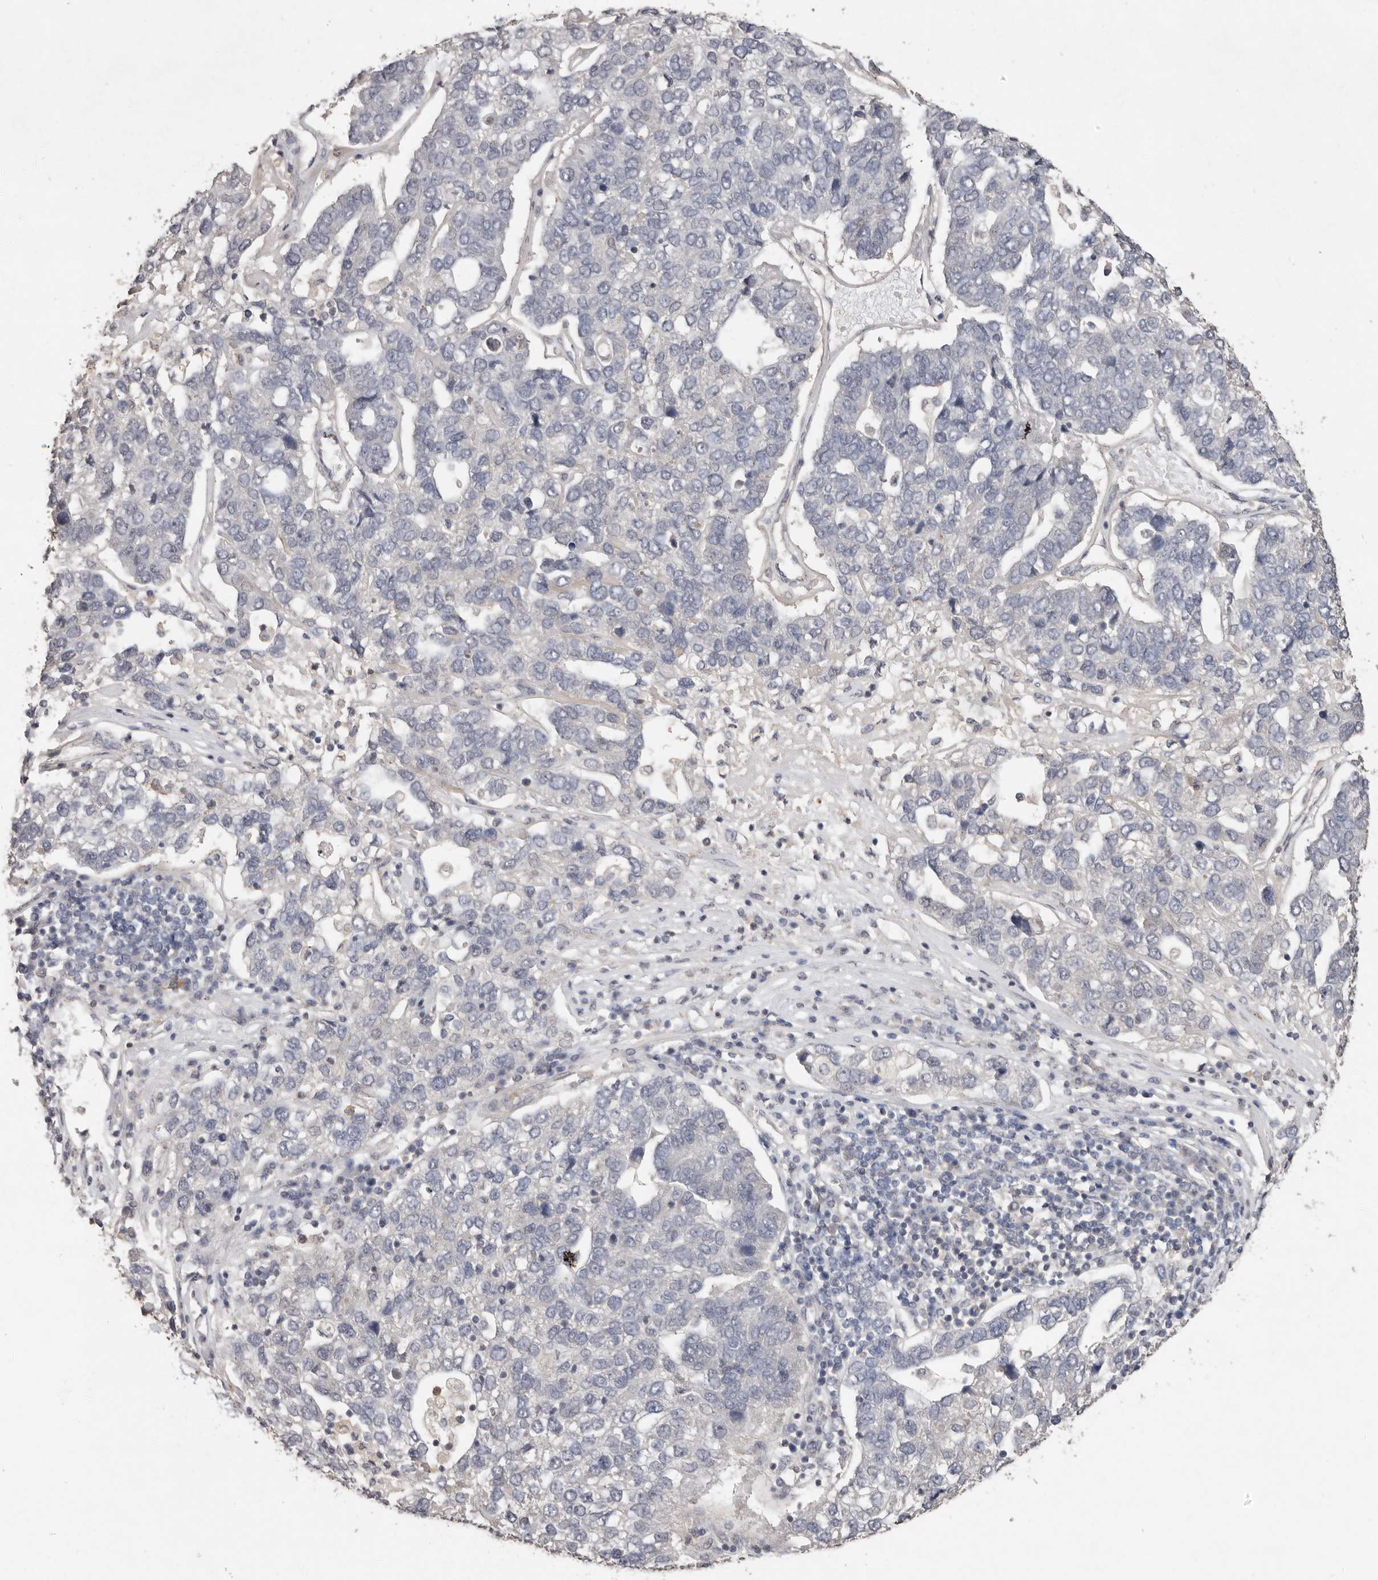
{"staining": {"intensity": "negative", "quantity": "none", "location": "none"}, "tissue": "pancreatic cancer", "cell_type": "Tumor cells", "image_type": "cancer", "snomed": [{"axis": "morphology", "description": "Adenocarcinoma, NOS"}, {"axis": "topography", "description": "Pancreas"}], "caption": "The photomicrograph reveals no staining of tumor cells in pancreatic adenocarcinoma. (DAB (3,3'-diaminobenzidine) IHC visualized using brightfield microscopy, high magnification).", "gene": "SULT1E1", "patient": {"sex": "female", "age": 61}}